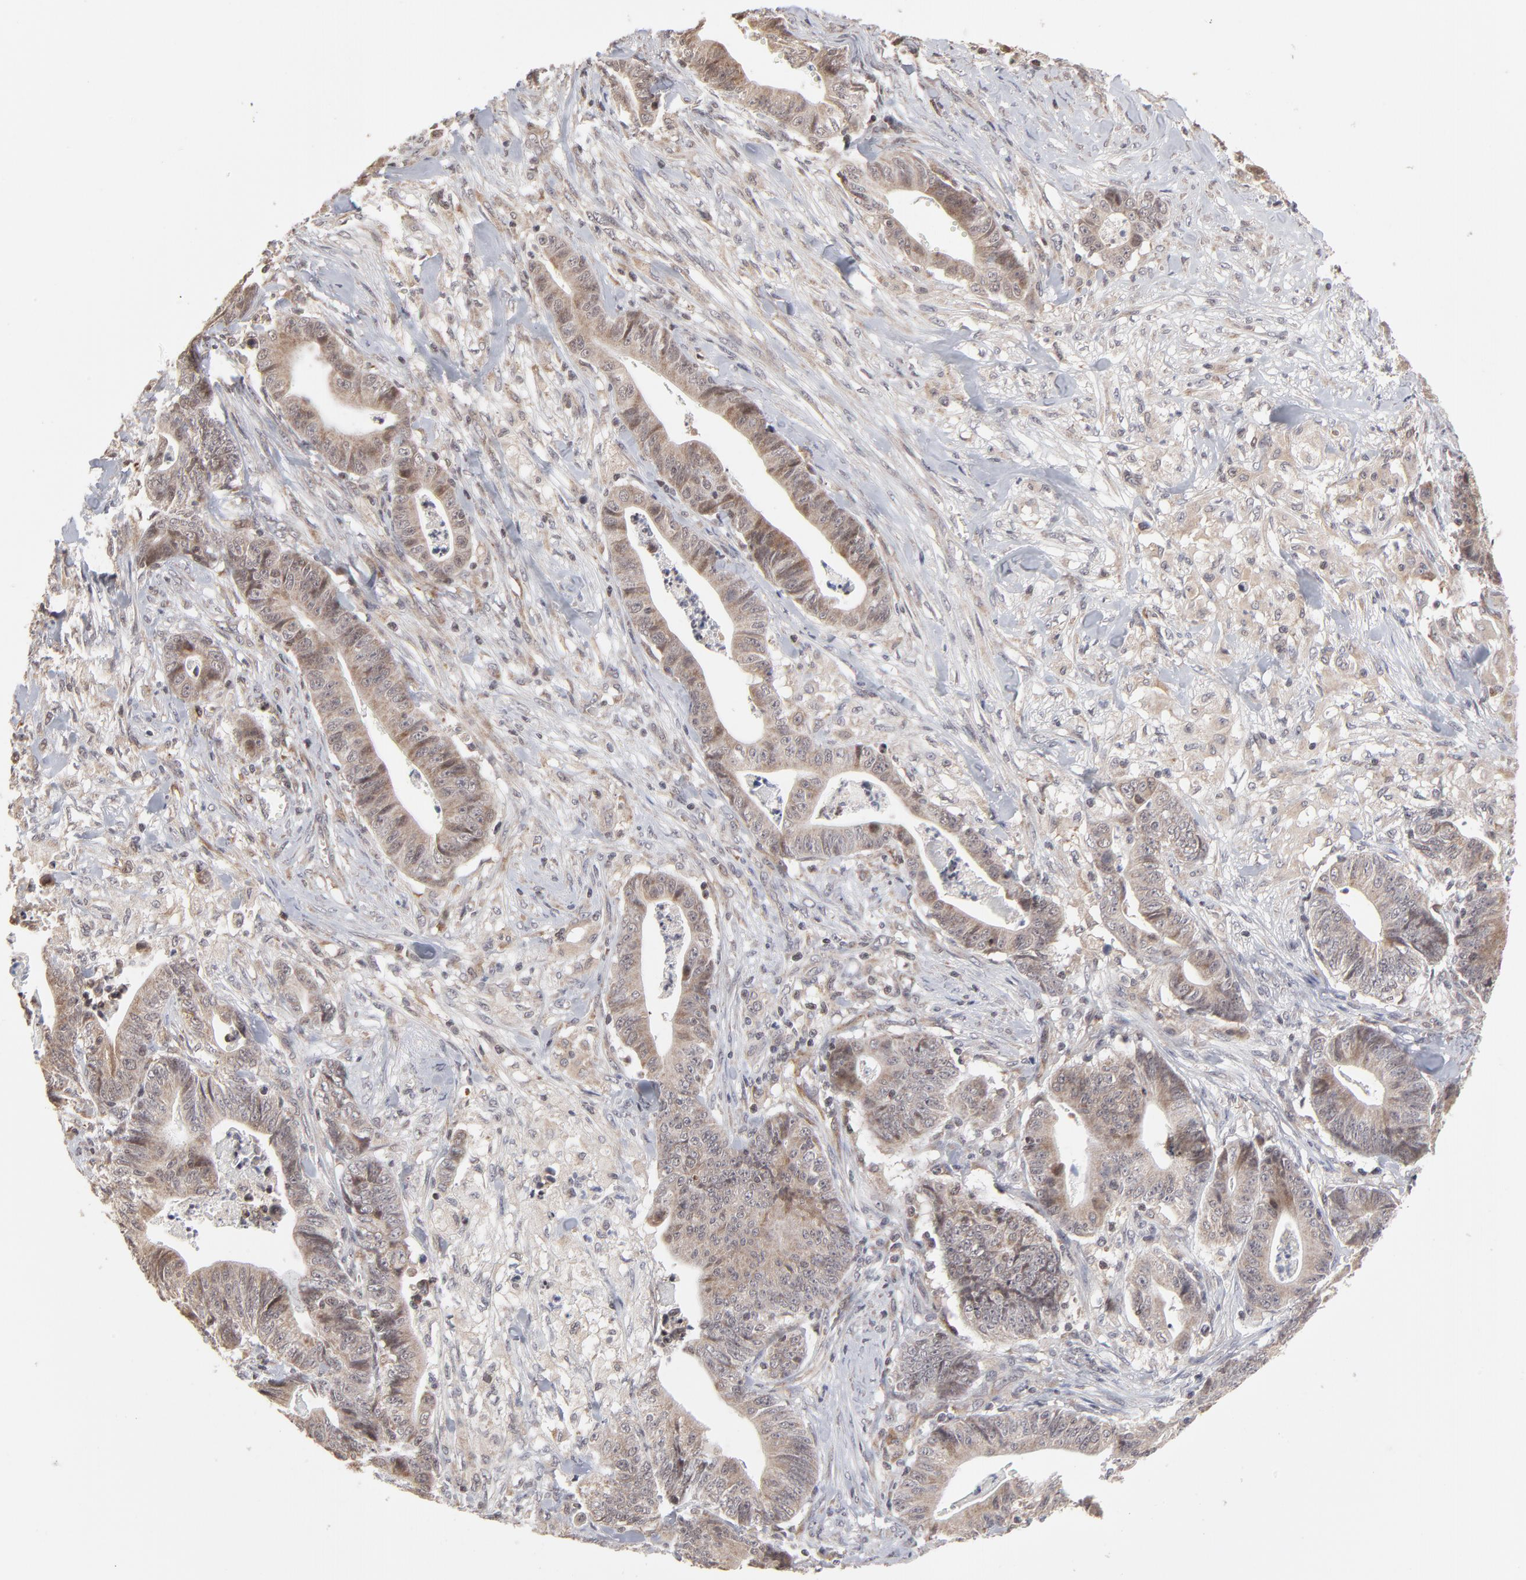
{"staining": {"intensity": "weak", "quantity": ">75%", "location": "cytoplasmic/membranous"}, "tissue": "stomach cancer", "cell_type": "Tumor cells", "image_type": "cancer", "snomed": [{"axis": "morphology", "description": "Adenocarcinoma, NOS"}, {"axis": "topography", "description": "Stomach, lower"}], "caption": "A brown stain shows weak cytoplasmic/membranous expression of a protein in stomach cancer tumor cells.", "gene": "ARIH1", "patient": {"sex": "female", "age": 86}}